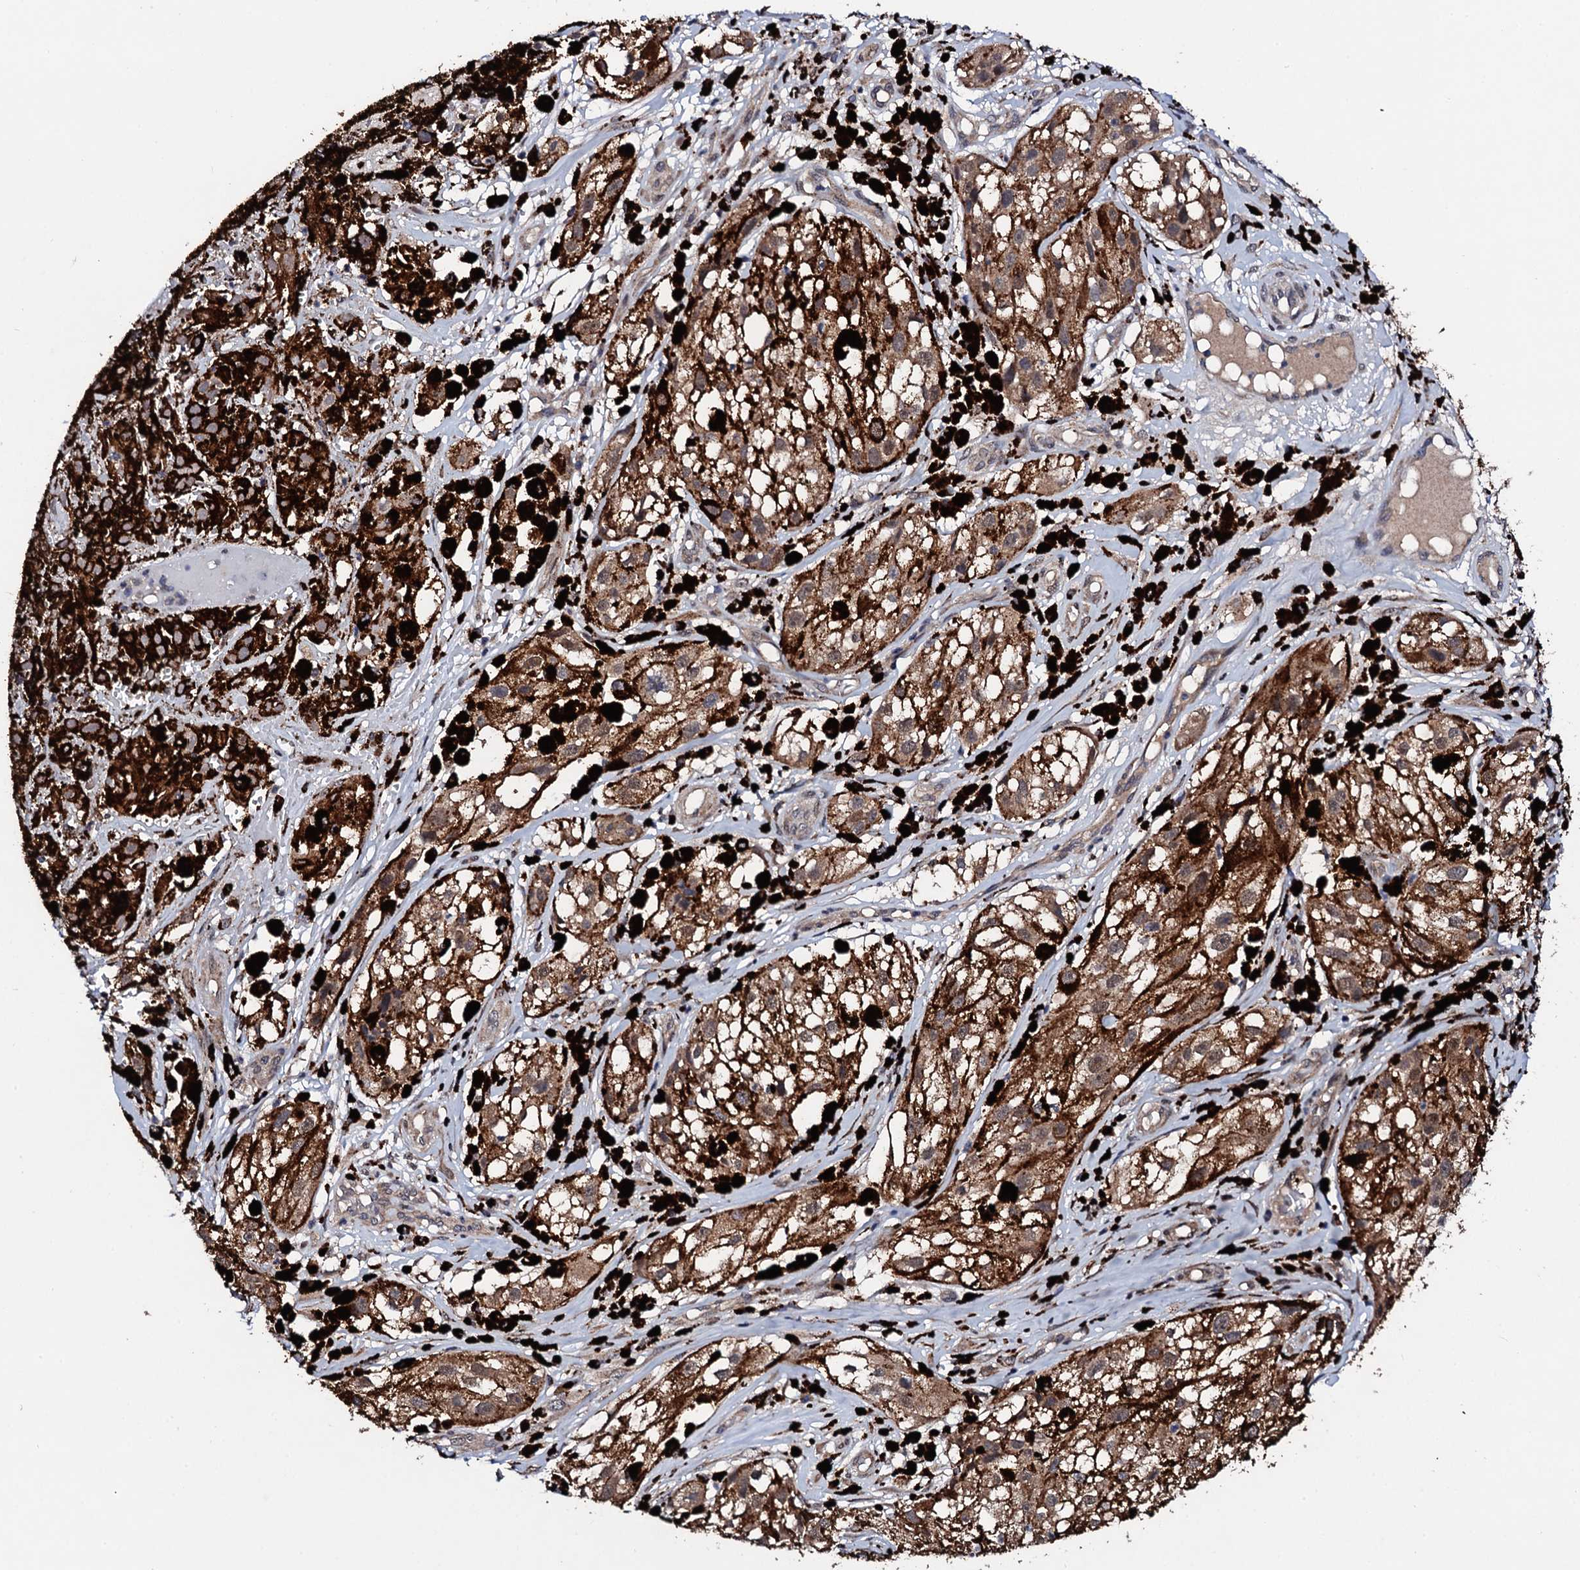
{"staining": {"intensity": "moderate", "quantity": ">75%", "location": "cytoplasmic/membranous"}, "tissue": "melanoma", "cell_type": "Tumor cells", "image_type": "cancer", "snomed": [{"axis": "morphology", "description": "Malignant melanoma, NOS"}, {"axis": "topography", "description": "Skin"}], "caption": "Malignant melanoma was stained to show a protein in brown. There is medium levels of moderate cytoplasmic/membranous staining in about >75% of tumor cells.", "gene": "IP6K1", "patient": {"sex": "male", "age": 88}}